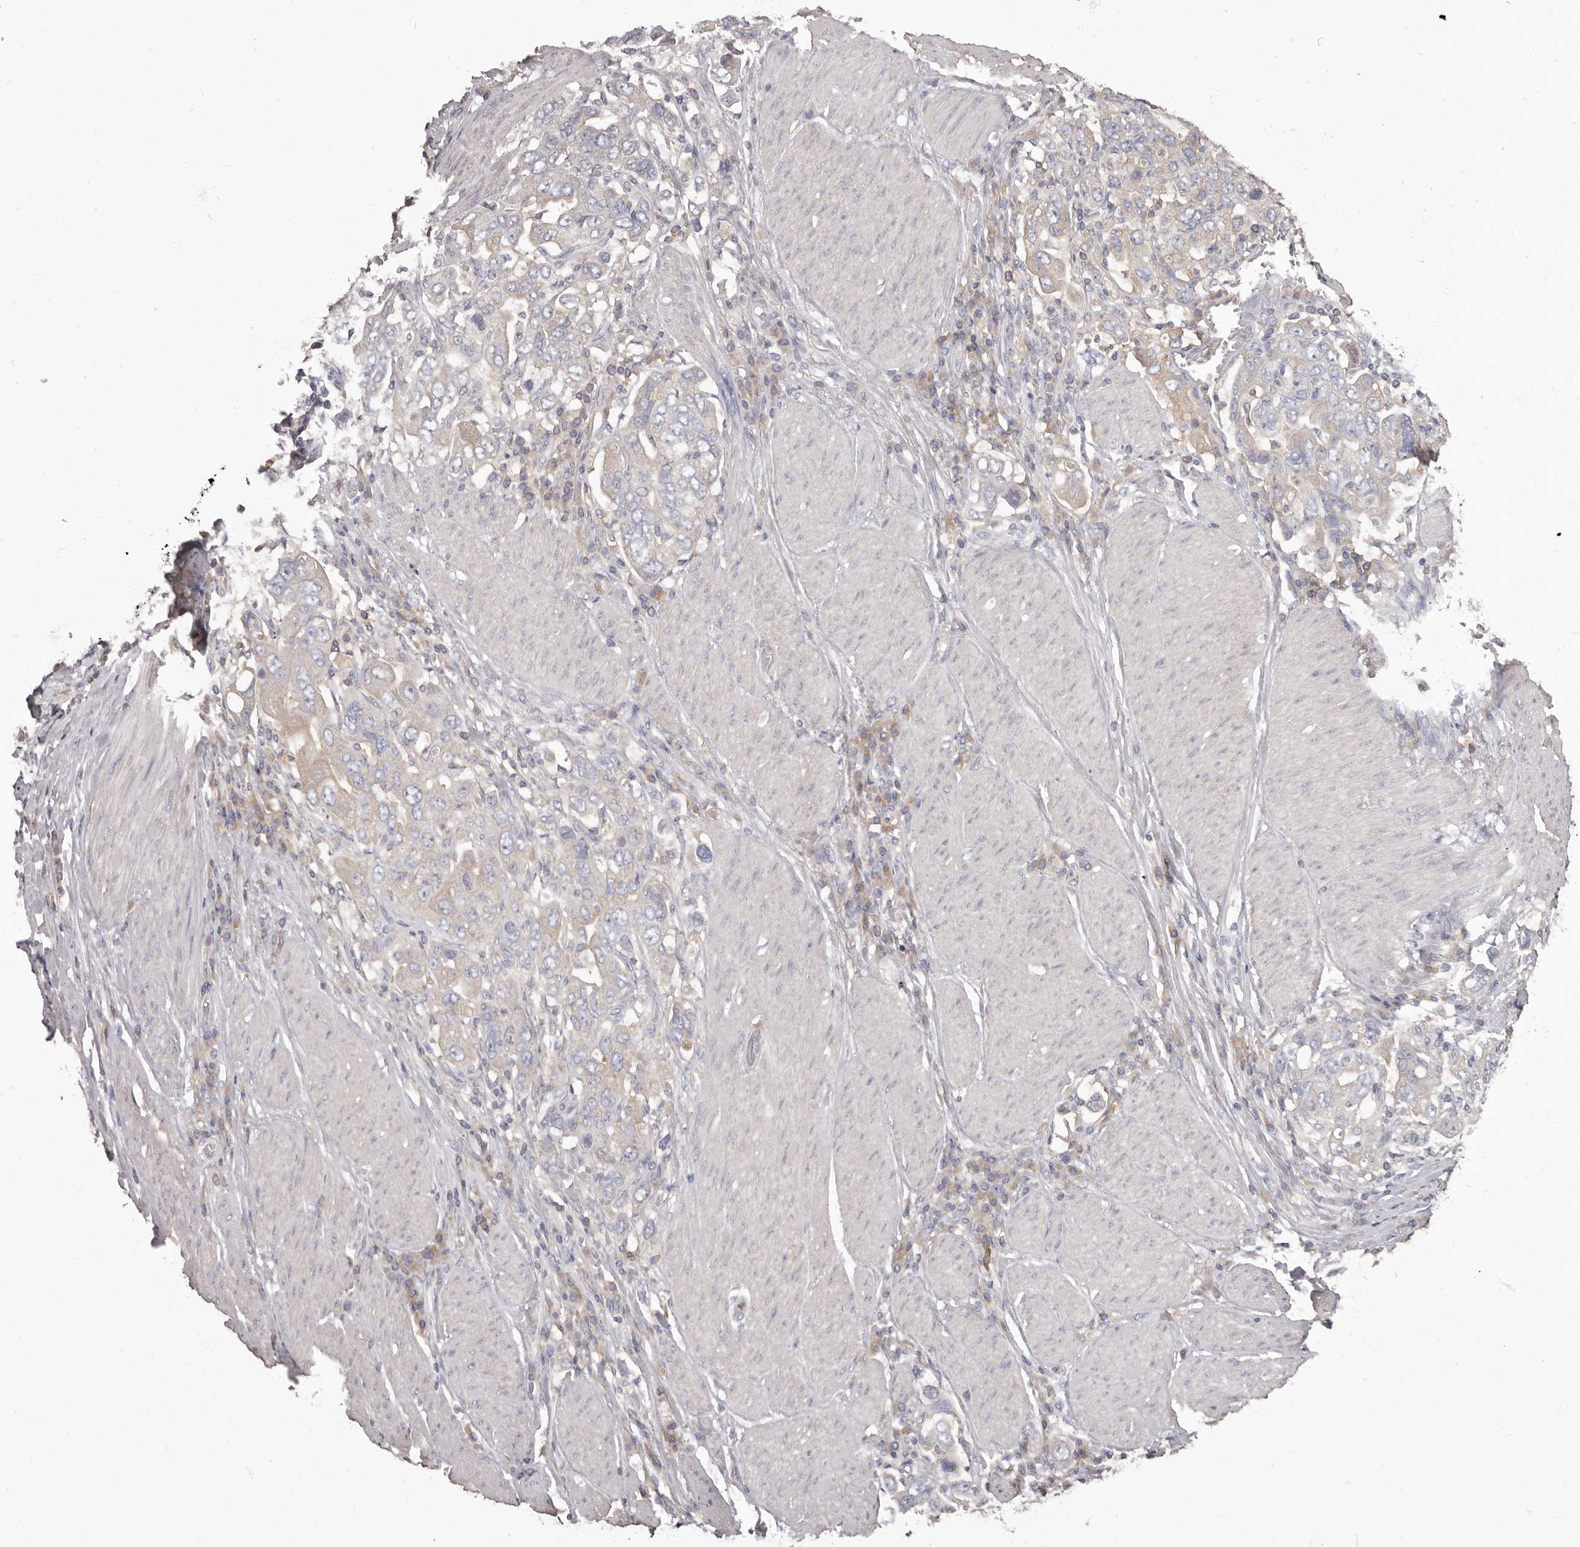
{"staining": {"intensity": "weak", "quantity": "<25%", "location": "cytoplasmic/membranous"}, "tissue": "stomach cancer", "cell_type": "Tumor cells", "image_type": "cancer", "snomed": [{"axis": "morphology", "description": "Adenocarcinoma, NOS"}, {"axis": "topography", "description": "Stomach, upper"}], "caption": "DAB immunohistochemical staining of human stomach adenocarcinoma demonstrates no significant expression in tumor cells.", "gene": "APEH", "patient": {"sex": "male", "age": 62}}